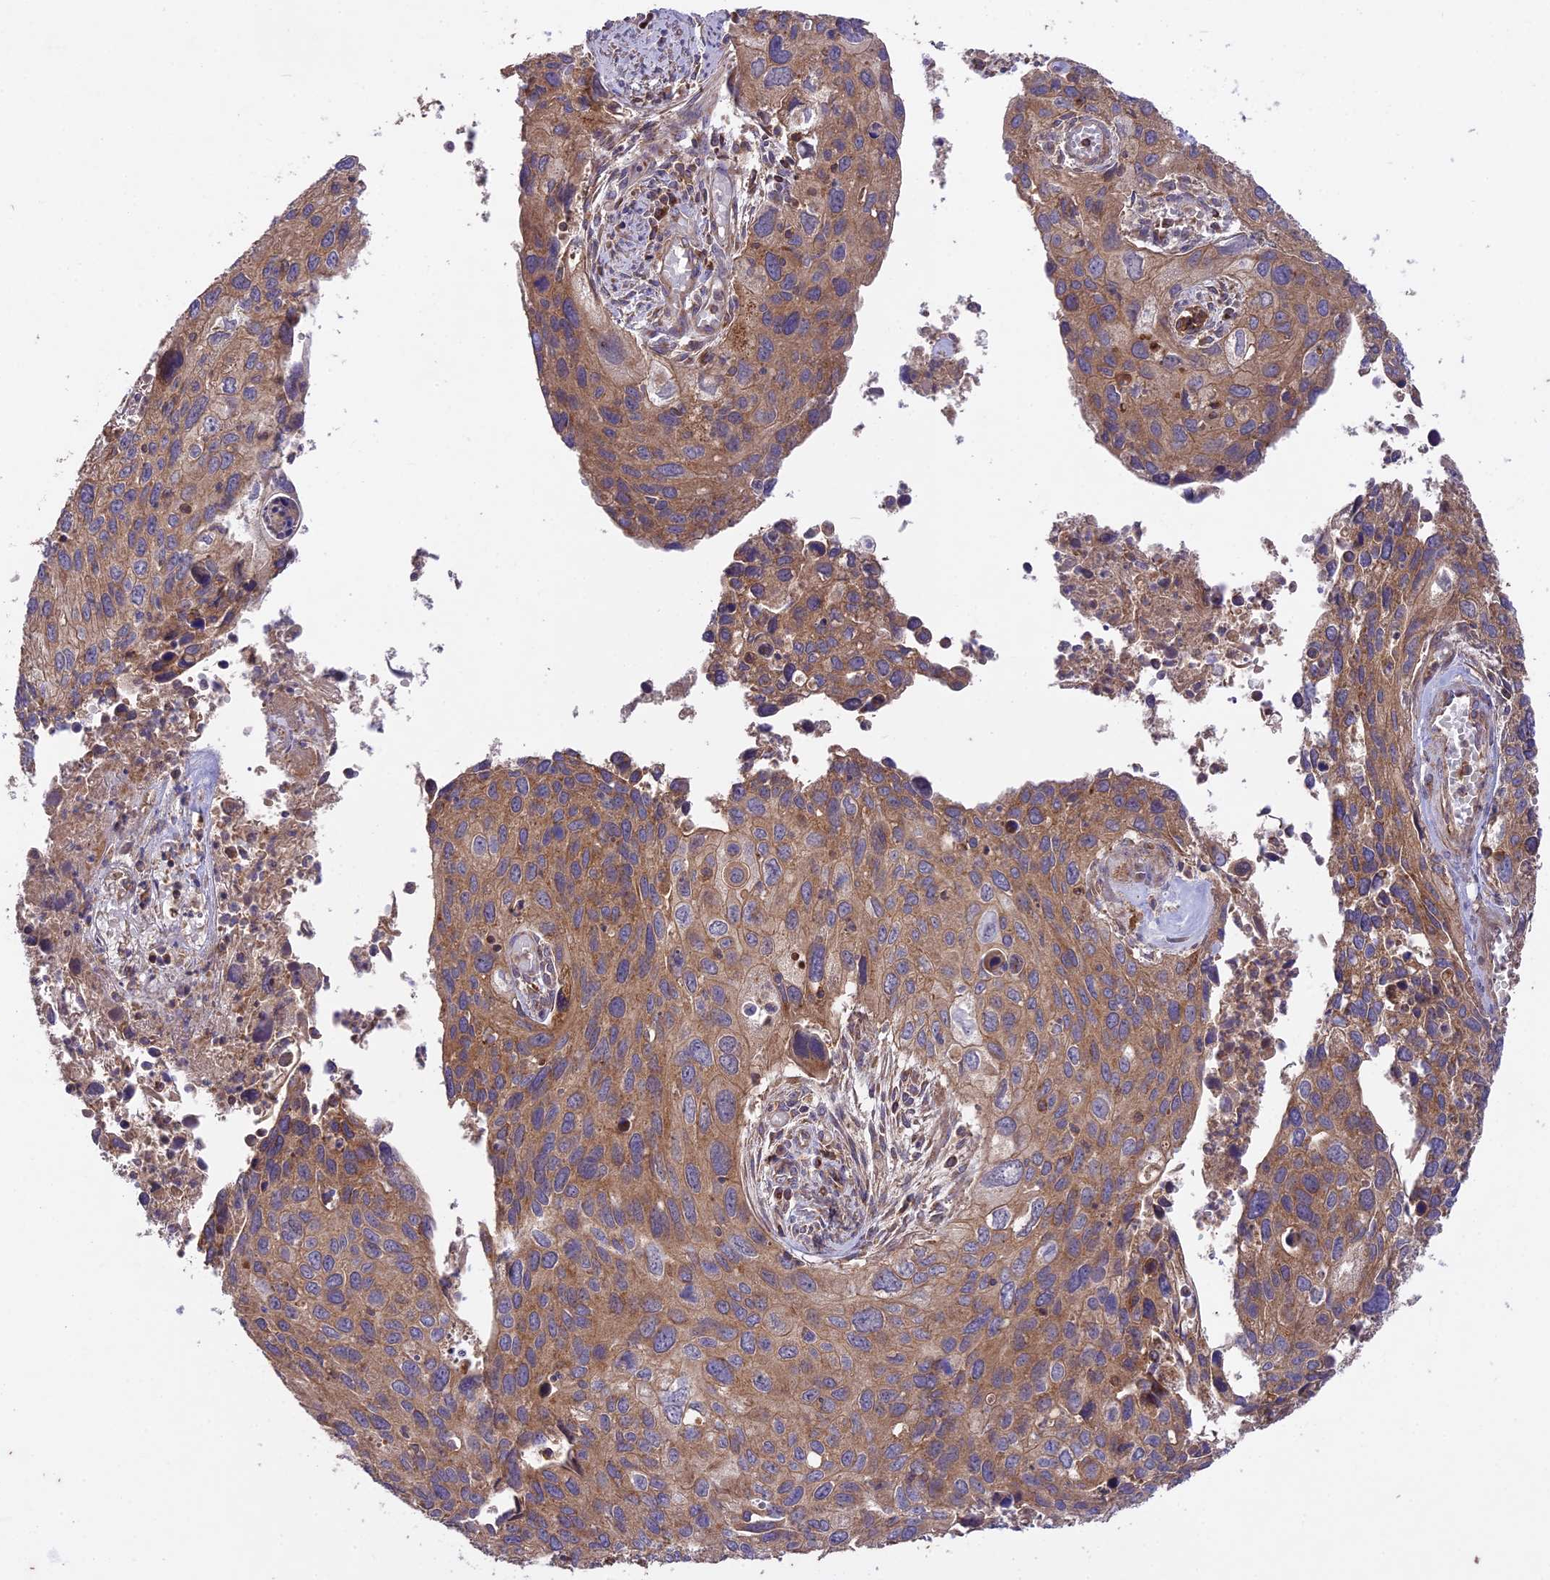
{"staining": {"intensity": "moderate", "quantity": ">75%", "location": "cytoplasmic/membranous"}, "tissue": "cervical cancer", "cell_type": "Tumor cells", "image_type": "cancer", "snomed": [{"axis": "morphology", "description": "Squamous cell carcinoma, NOS"}, {"axis": "topography", "description": "Cervix"}], "caption": "Protein staining reveals moderate cytoplasmic/membranous expression in approximately >75% of tumor cells in cervical squamous cell carcinoma. (Brightfield microscopy of DAB IHC at high magnification).", "gene": "NUDT8", "patient": {"sex": "female", "age": 55}}